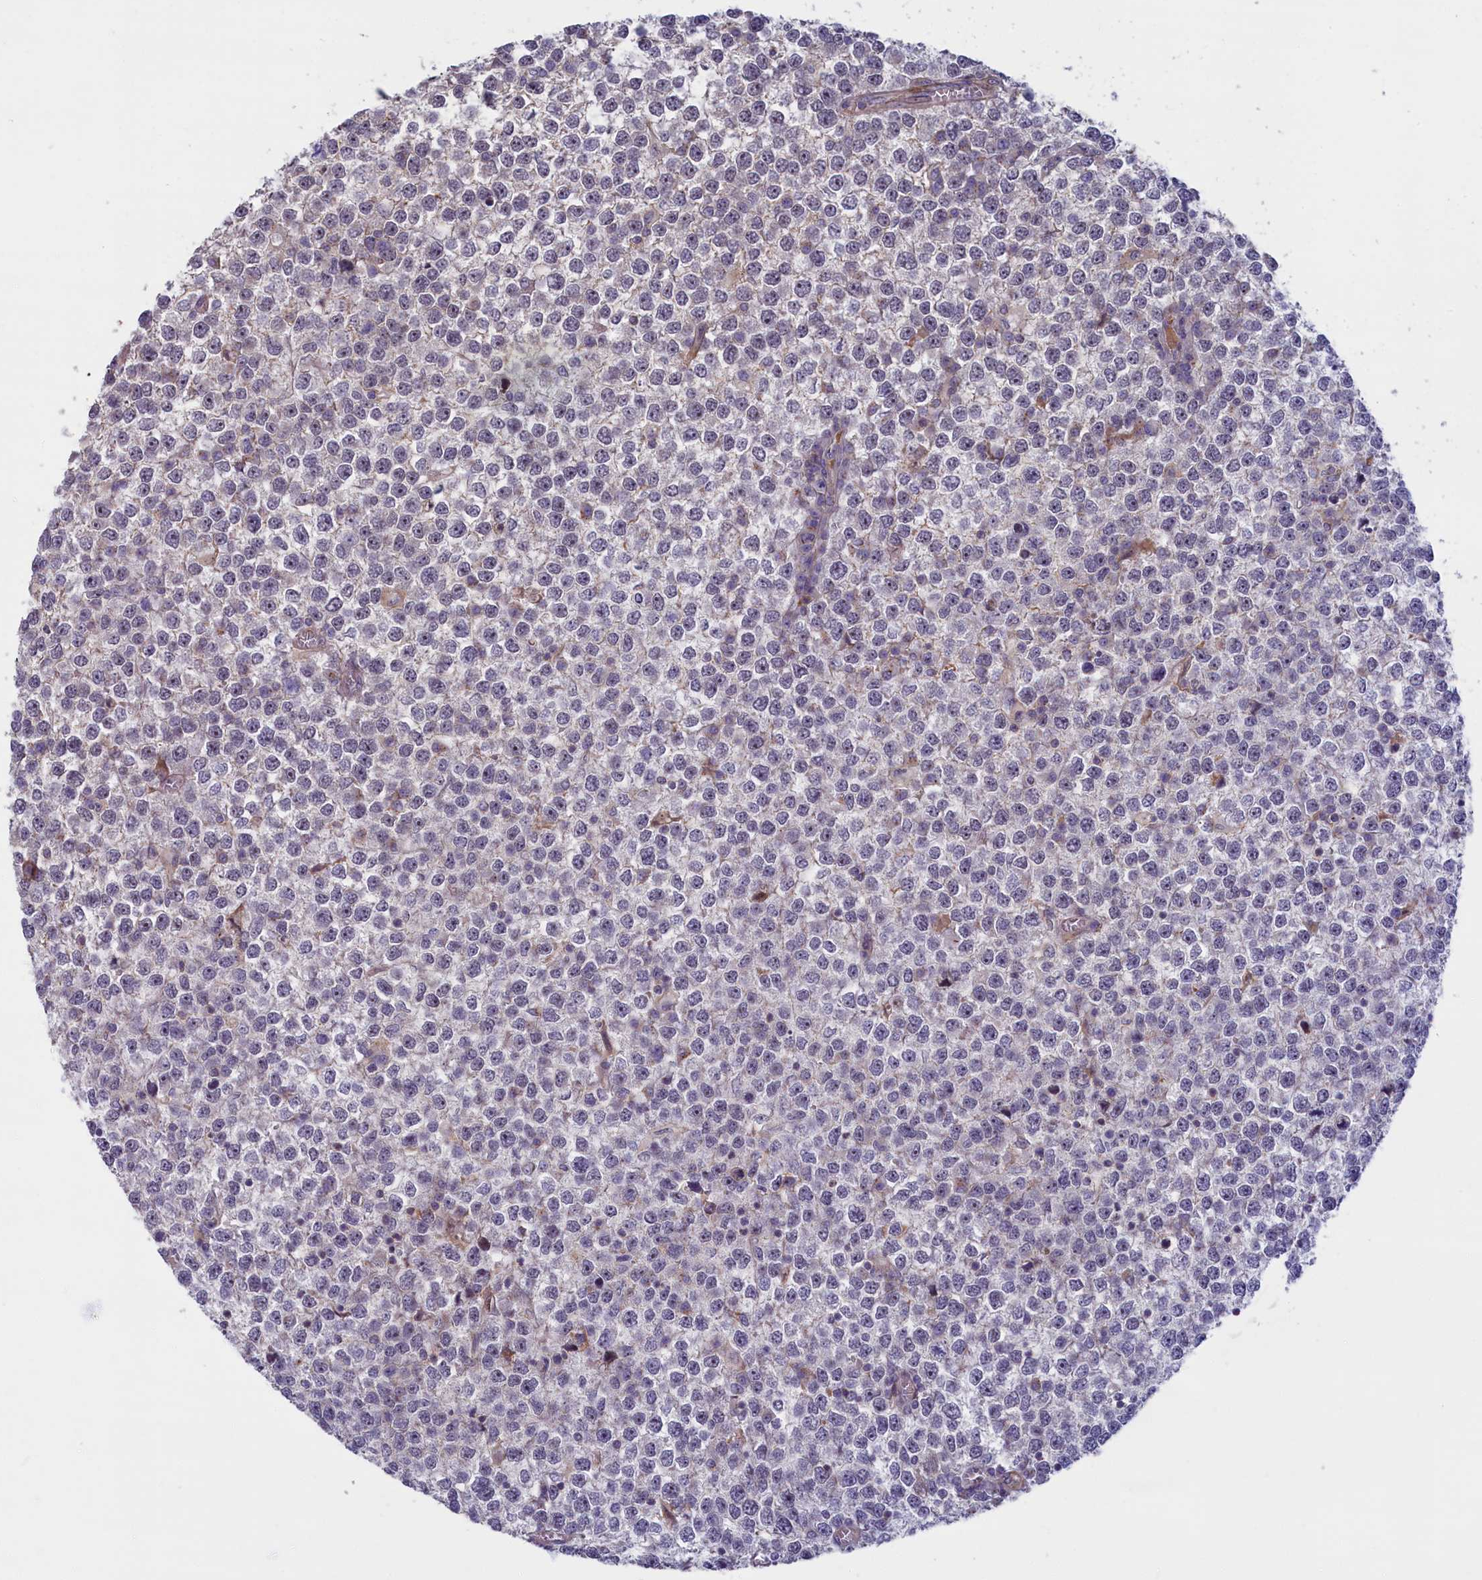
{"staining": {"intensity": "weak", "quantity": "<25%", "location": "cytoplasmic/membranous"}, "tissue": "testis cancer", "cell_type": "Tumor cells", "image_type": "cancer", "snomed": [{"axis": "morphology", "description": "Seminoma, NOS"}, {"axis": "topography", "description": "Testis"}], "caption": "This histopathology image is of seminoma (testis) stained with immunohistochemistry to label a protein in brown with the nuclei are counter-stained blue. There is no positivity in tumor cells.", "gene": "TRPM4", "patient": {"sex": "male", "age": 65}}